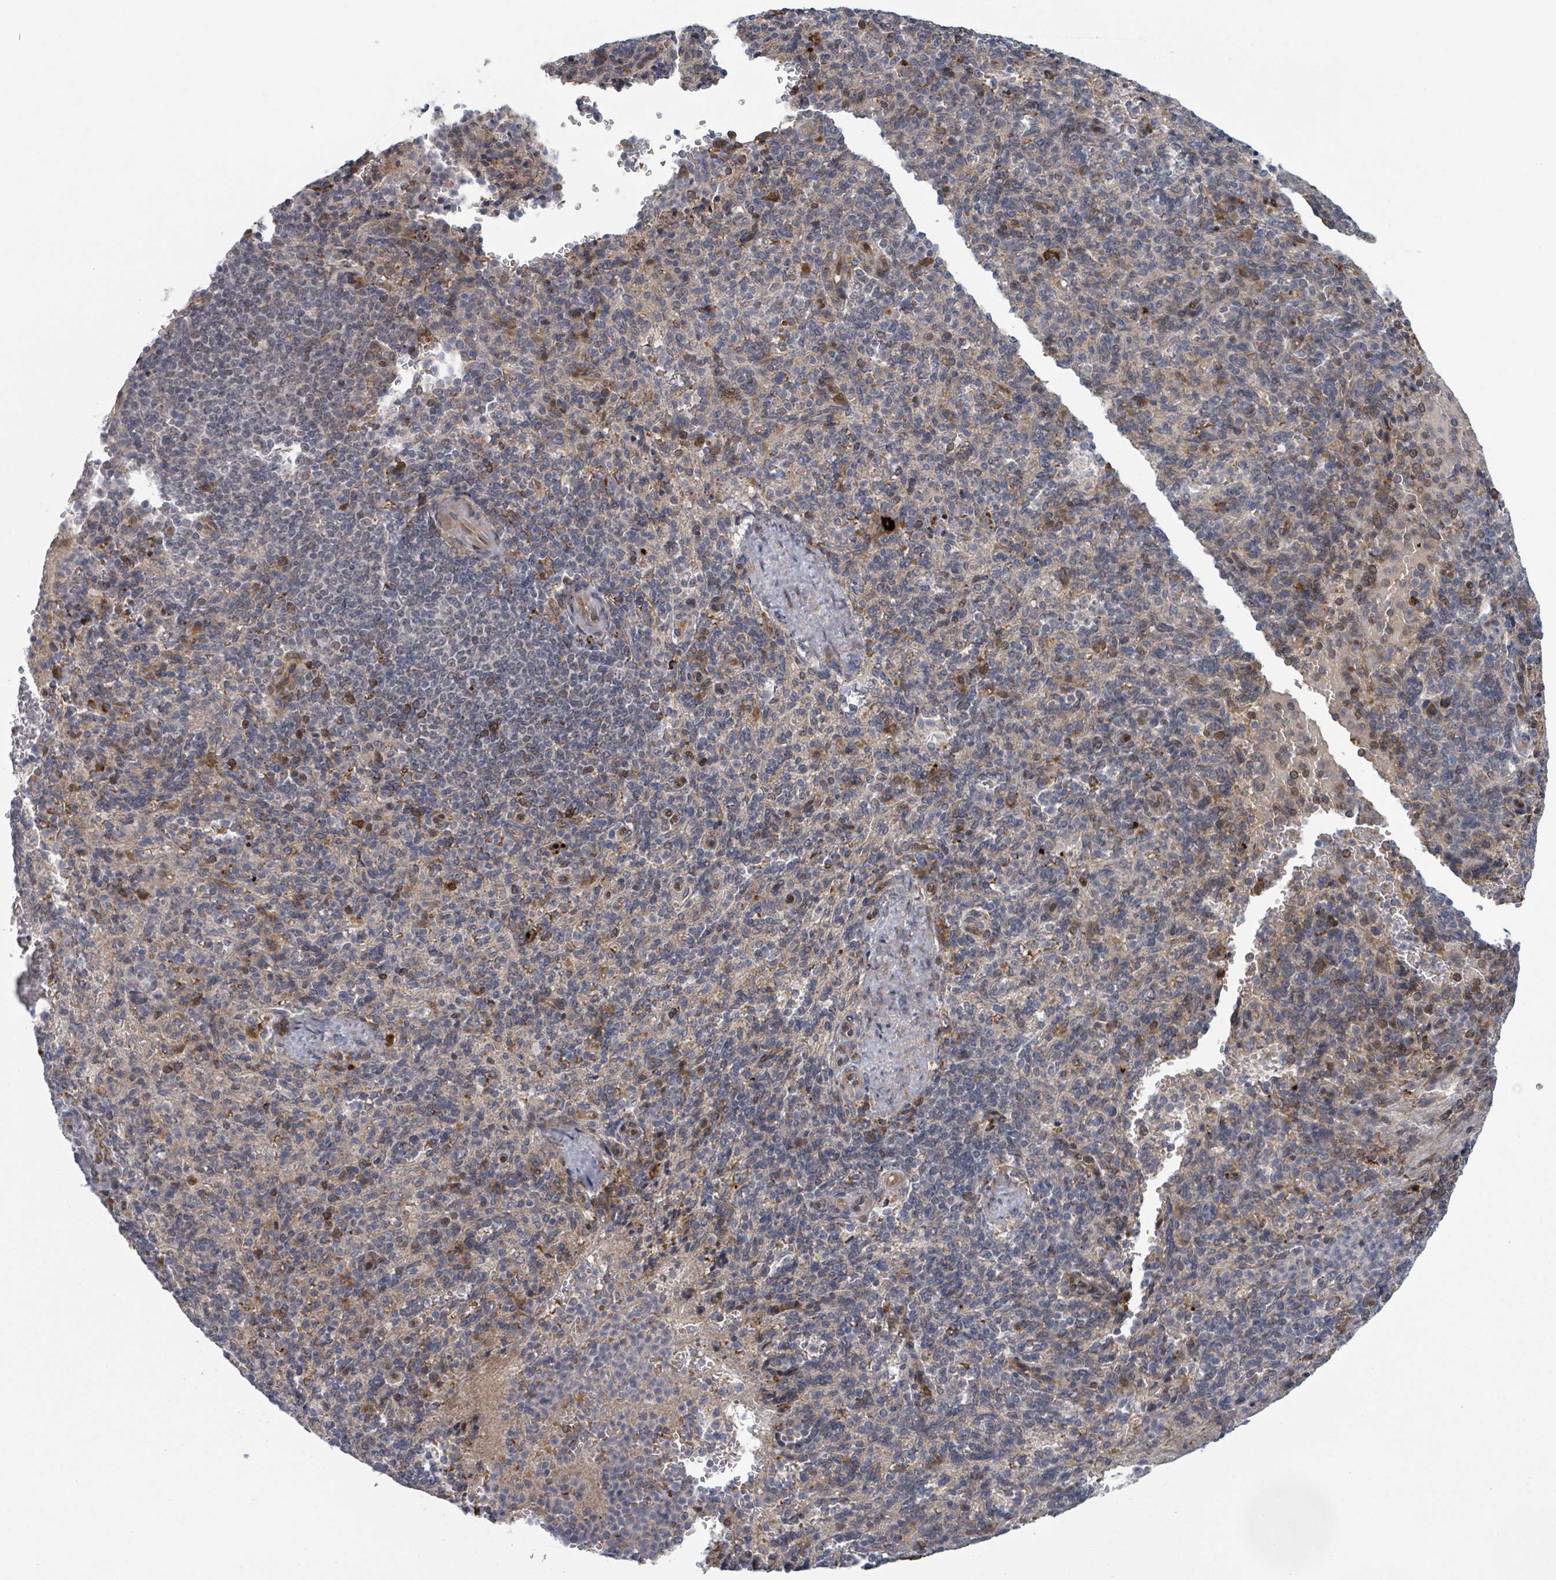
{"staining": {"intensity": "moderate", "quantity": "<25%", "location": "cytoplasmic/membranous"}, "tissue": "spleen", "cell_type": "Cells in red pulp", "image_type": "normal", "snomed": [{"axis": "morphology", "description": "Normal tissue, NOS"}, {"axis": "topography", "description": "Spleen"}], "caption": "About <25% of cells in red pulp in normal human spleen show moderate cytoplasmic/membranous protein positivity as visualized by brown immunohistochemical staining.", "gene": "SHROOM2", "patient": {"sex": "female", "age": 74}}